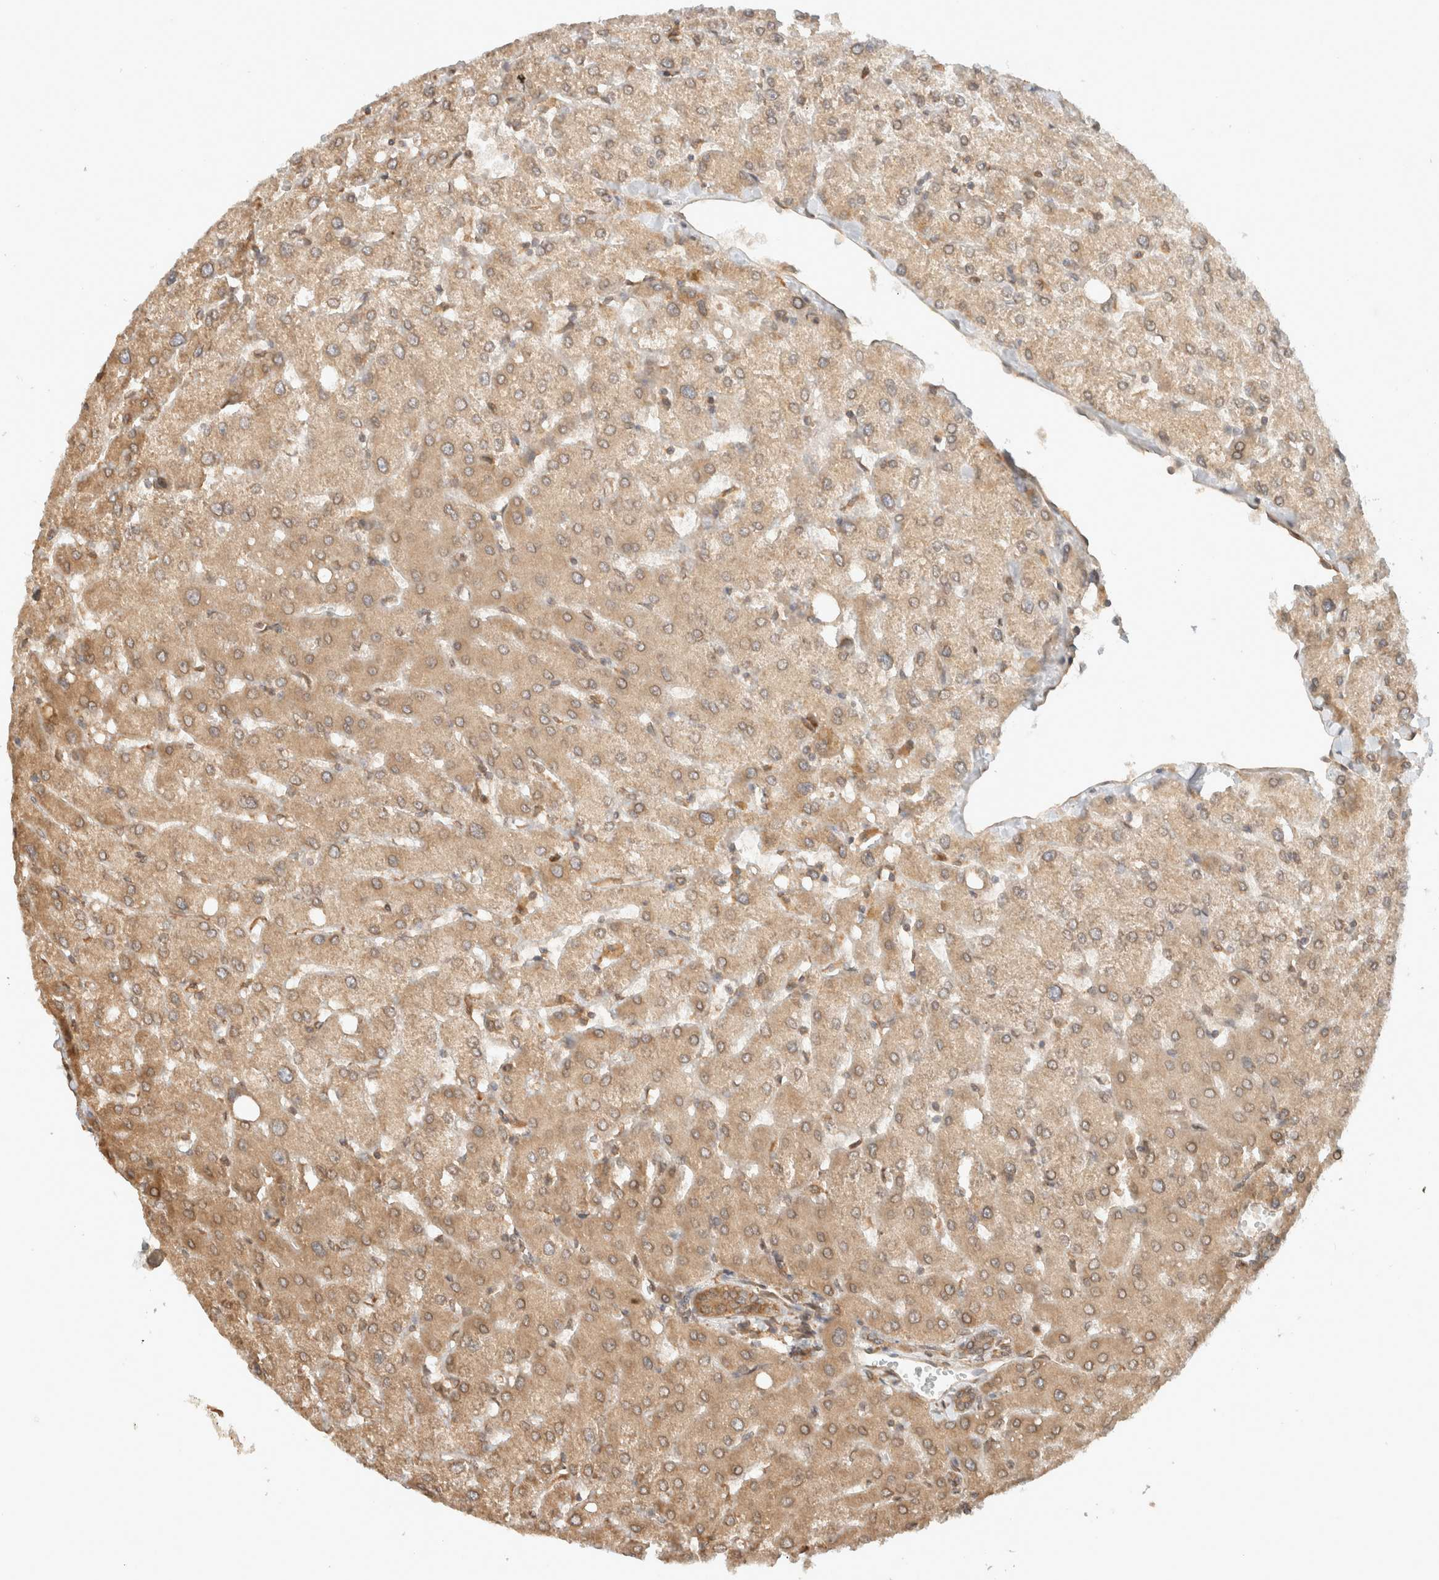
{"staining": {"intensity": "weak", "quantity": ">75%", "location": "cytoplasmic/membranous"}, "tissue": "liver", "cell_type": "Cholangiocytes", "image_type": "normal", "snomed": [{"axis": "morphology", "description": "Normal tissue, NOS"}, {"axis": "topography", "description": "Liver"}], "caption": "Protein analysis of unremarkable liver exhibits weak cytoplasmic/membranous staining in approximately >75% of cholangiocytes. (DAB = brown stain, brightfield microscopy at high magnification).", "gene": "ARFGEF2", "patient": {"sex": "female", "age": 54}}